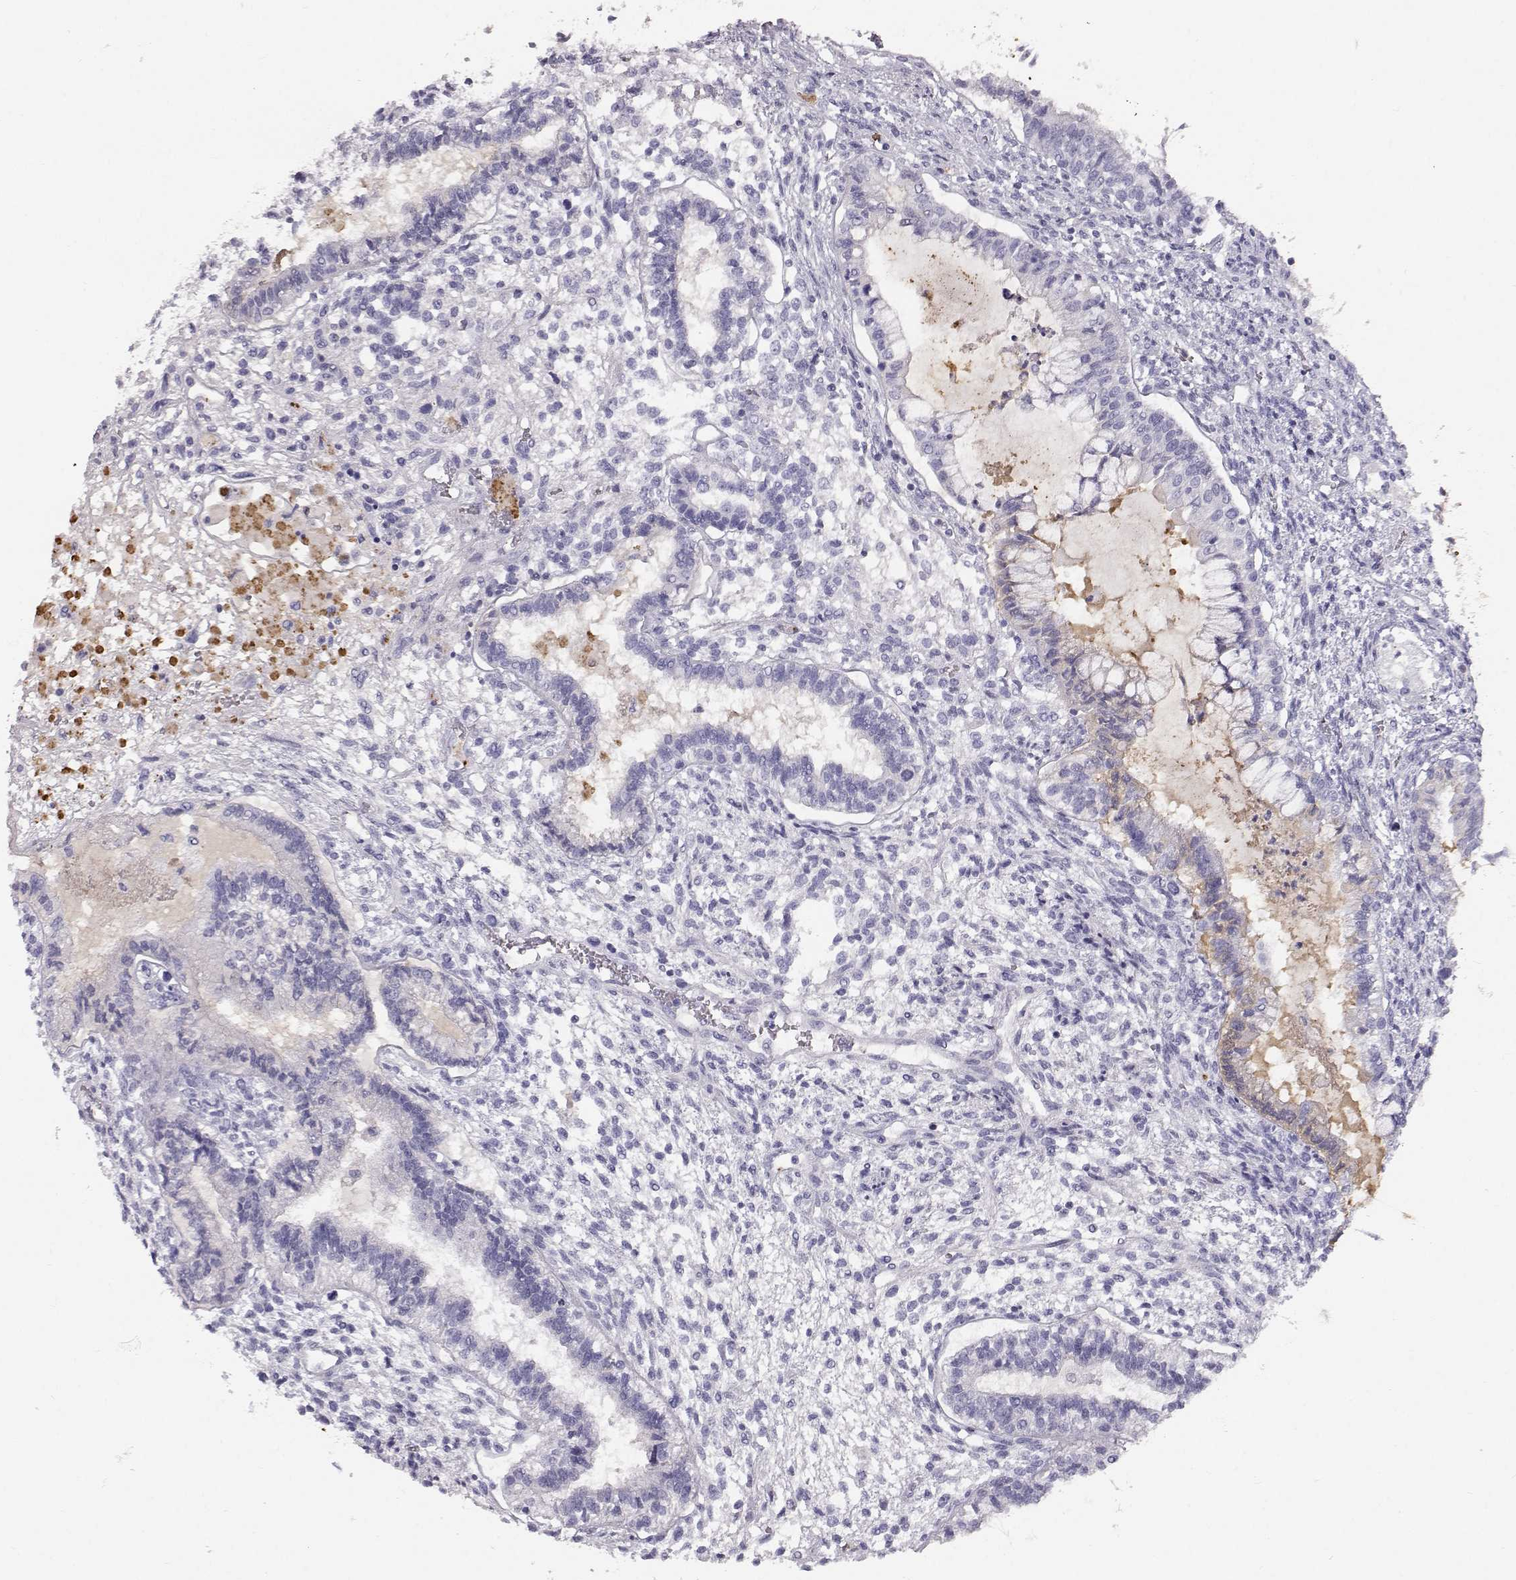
{"staining": {"intensity": "negative", "quantity": "none", "location": "none"}, "tissue": "testis cancer", "cell_type": "Tumor cells", "image_type": "cancer", "snomed": [{"axis": "morphology", "description": "Carcinoma, Embryonal, NOS"}, {"axis": "topography", "description": "Testis"}], "caption": "This is a micrograph of immunohistochemistry staining of testis embryonal carcinoma, which shows no positivity in tumor cells. Brightfield microscopy of immunohistochemistry (IHC) stained with DAB (3,3'-diaminobenzidine) (brown) and hematoxylin (blue), captured at high magnification.", "gene": "KRTAP16-1", "patient": {"sex": "male", "age": 37}}